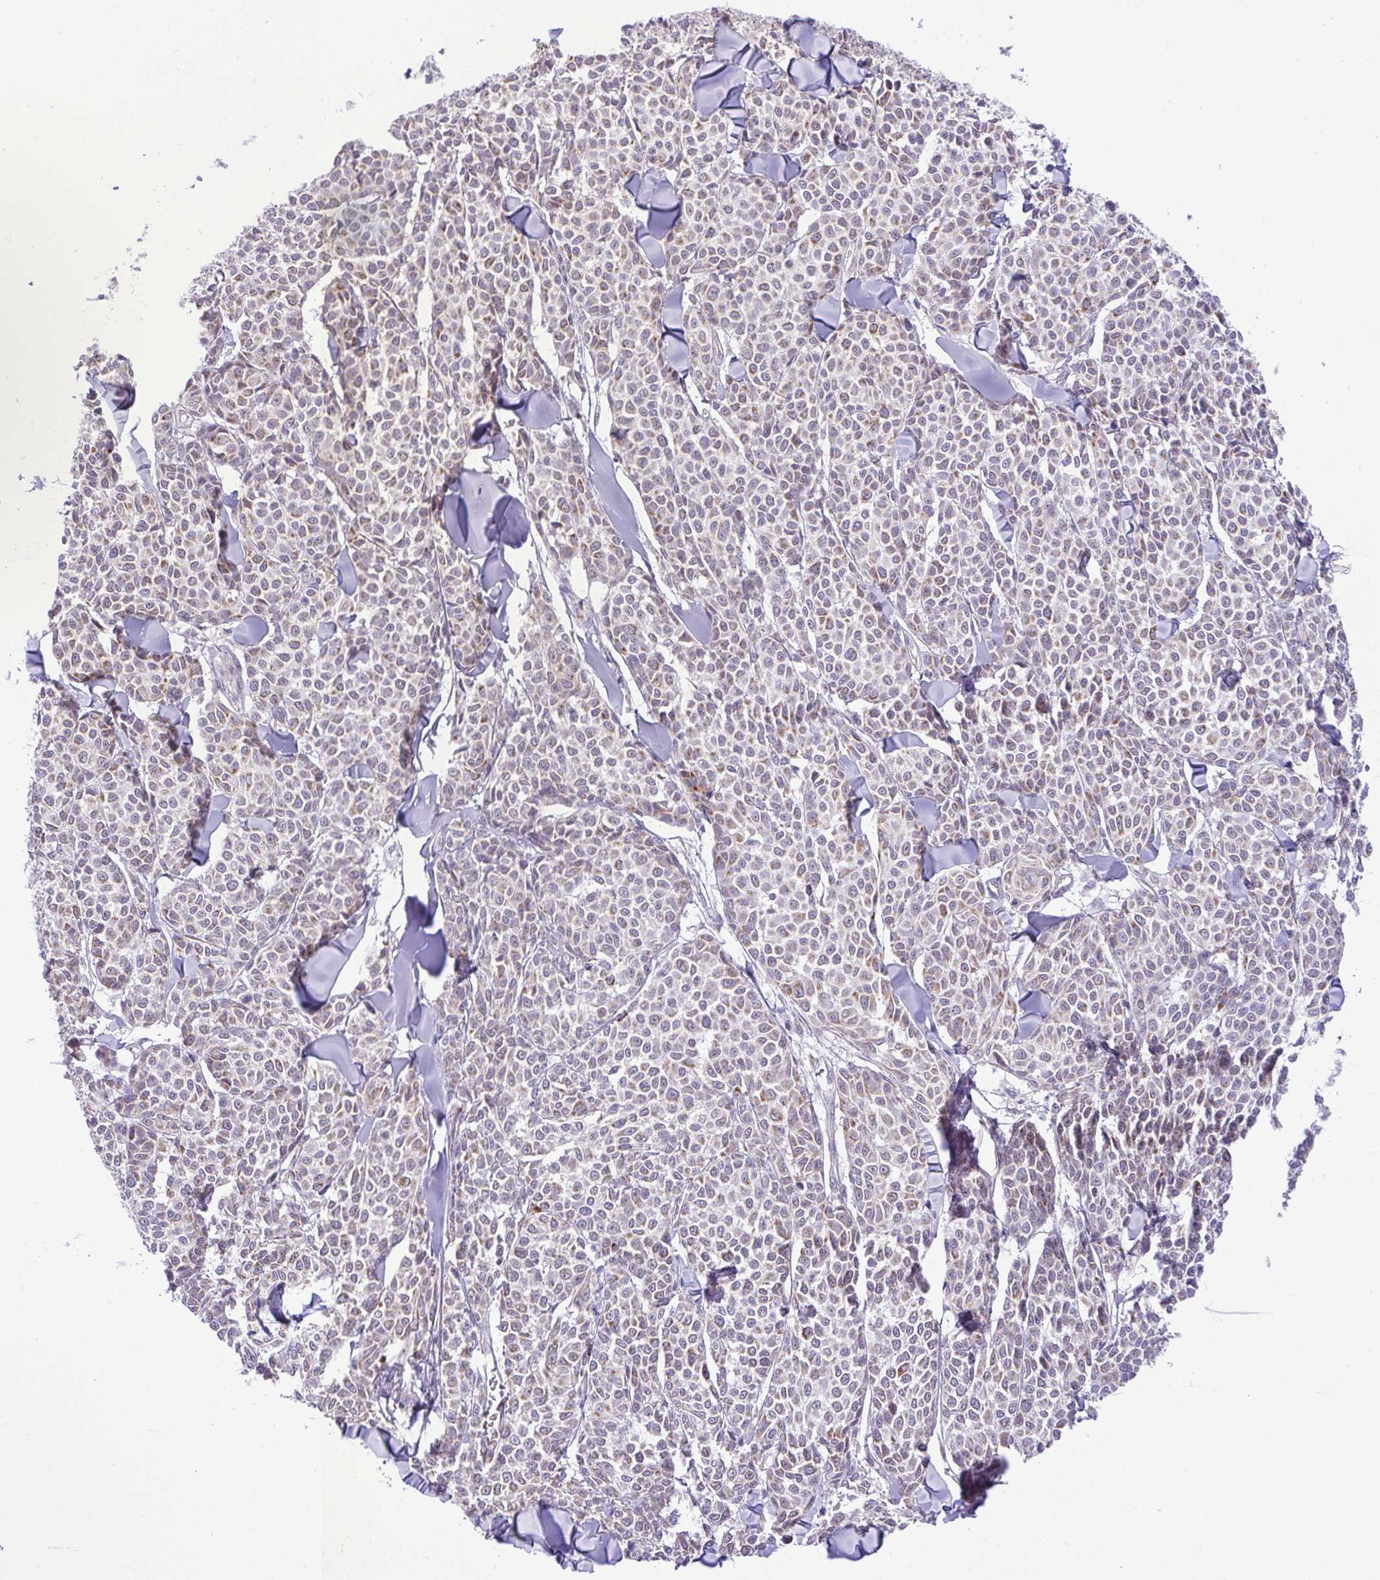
{"staining": {"intensity": "weak", "quantity": "<25%", "location": "cytoplasmic/membranous"}, "tissue": "melanoma", "cell_type": "Tumor cells", "image_type": "cancer", "snomed": [{"axis": "morphology", "description": "Malignant melanoma, NOS"}, {"axis": "topography", "description": "Skin"}], "caption": "IHC image of melanoma stained for a protein (brown), which exhibits no expression in tumor cells.", "gene": "PYCR2", "patient": {"sex": "male", "age": 46}}